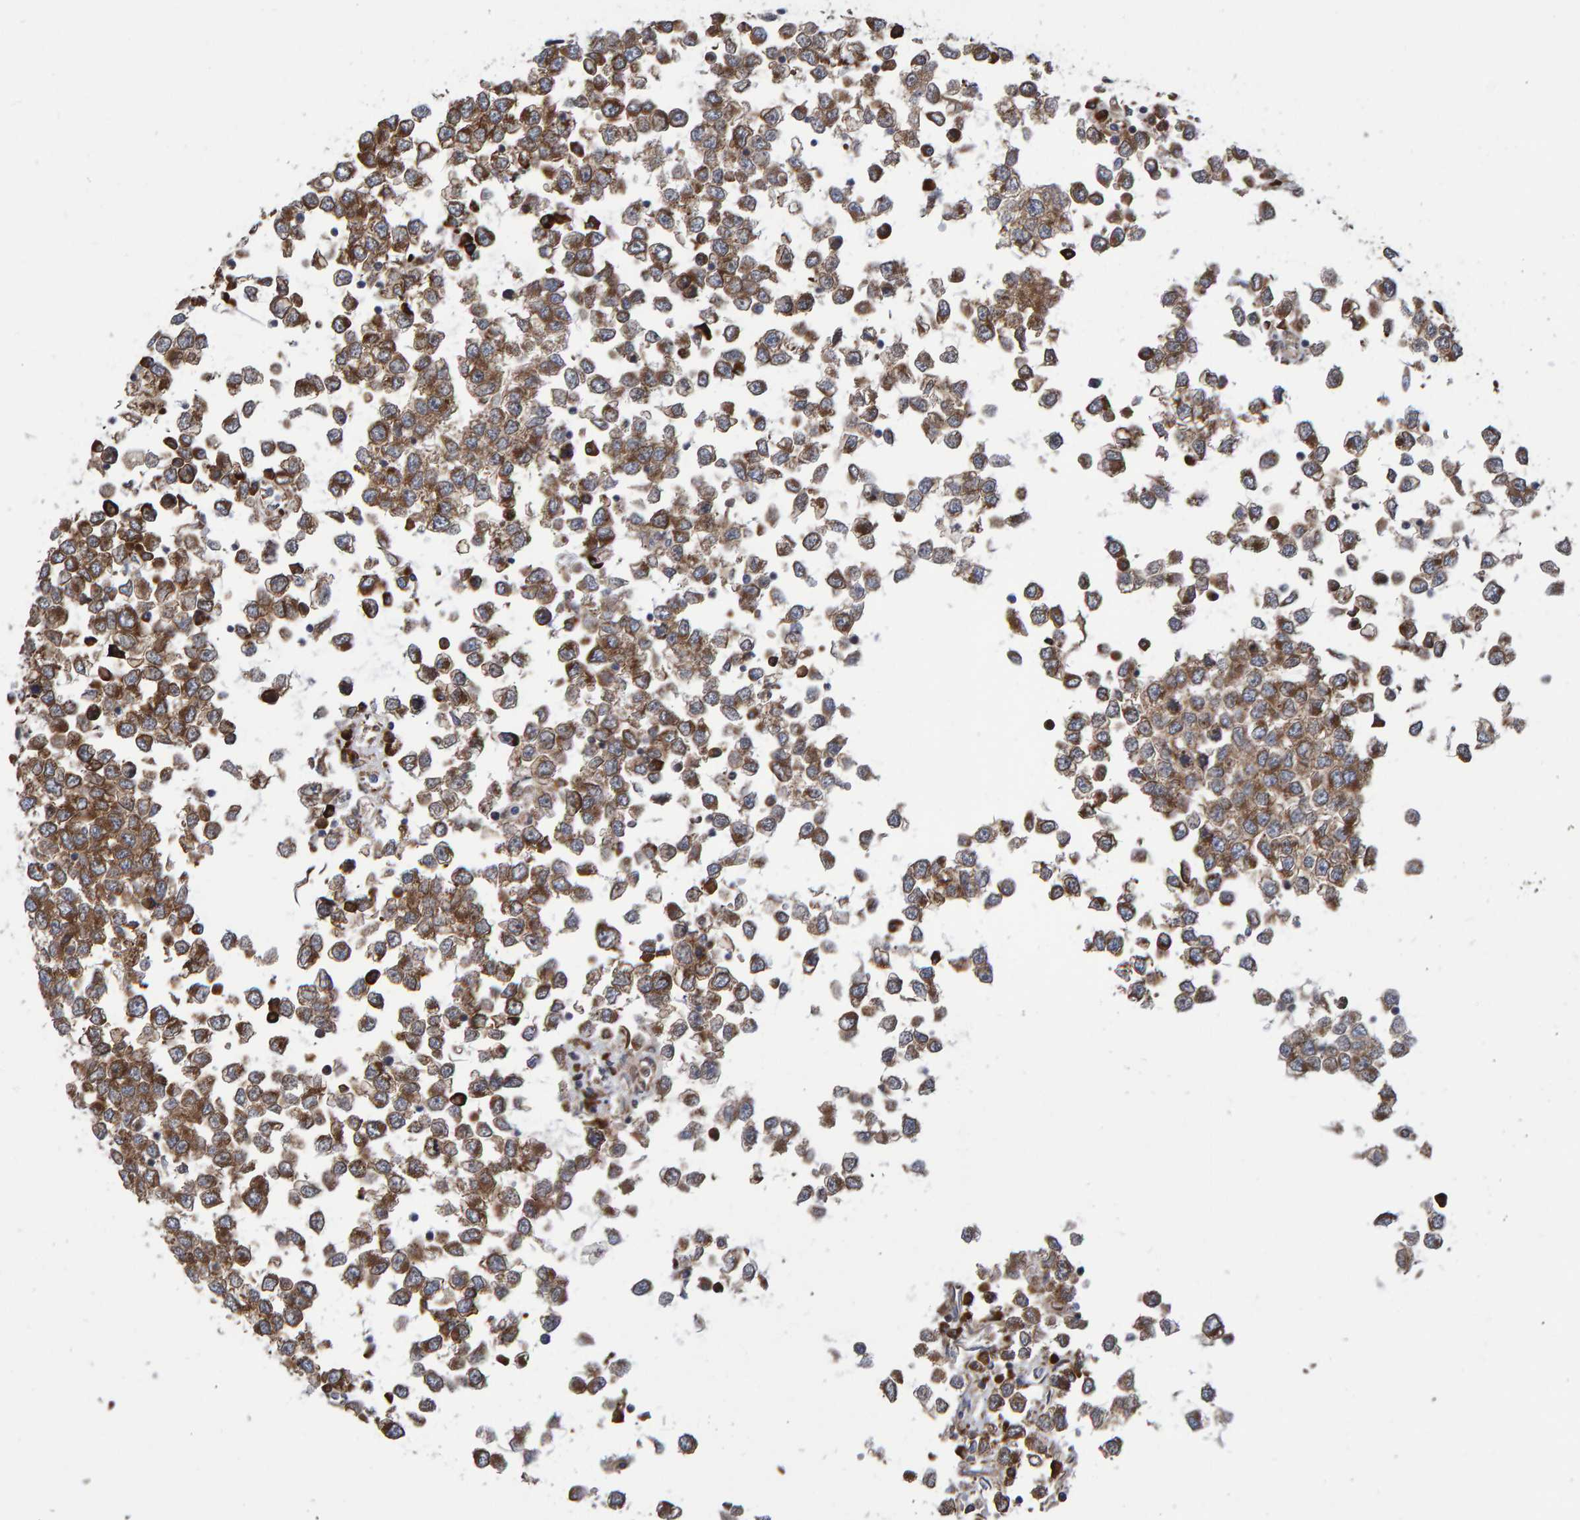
{"staining": {"intensity": "weak", "quantity": ">75%", "location": "cytoplasmic/membranous"}, "tissue": "testis cancer", "cell_type": "Tumor cells", "image_type": "cancer", "snomed": [{"axis": "morphology", "description": "Seminoma, NOS"}, {"axis": "topography", "description": "Testis"}], "caption": "Protein expression analysis of seminoma (testis) demonstrates weak cytoplasmic/membranous expression in approximately >75% of tumor cells.", "gene": "KIAA0753", "patient": {"sex": "male", "age": 65}}